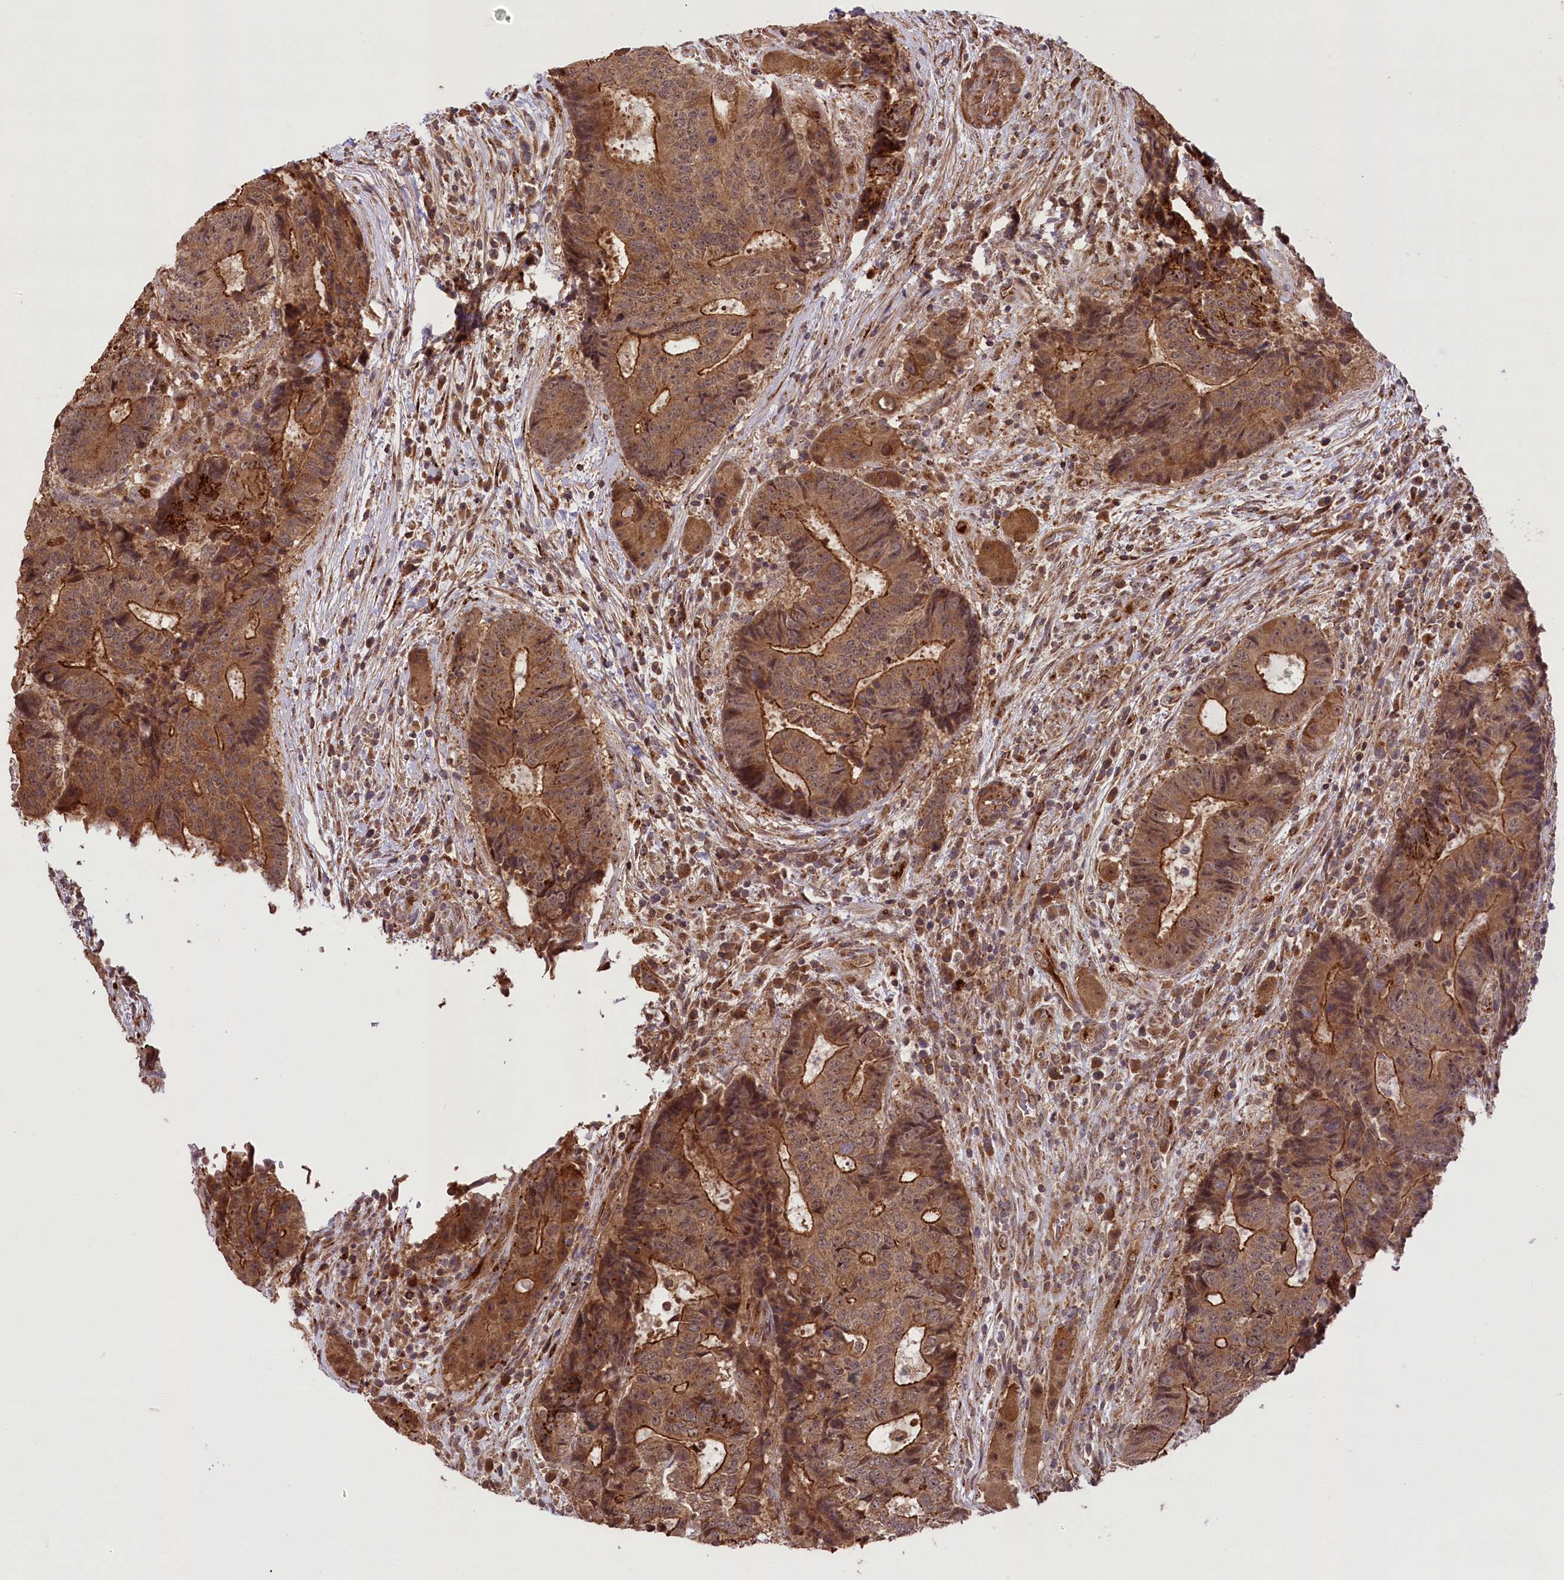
{"staining": {"intensity": "strong", "quantity": ">75%", "location": "cytoplasmic/membranous"}, "tissue": "colorectal cancer", "cell_type": "Tumor cells", "image_type": "cancer", "snomed": [{"axis": "morphology", "description": "Adenocarcinoma, NOS"}, {"axis": "topography", "description": "Rectum"}], "caption": "Strong cytoplasmic/membranous expression is identified in about >75% of tumor cells in colorectal cancer. The staining was performed using DAB to visualize the protein expression in brown, while the nuclei were stained in blue with hematoxylin (Magnification: 20x).", "gene": "CARD19", "patient": {"sex": "male", "age": 69}}